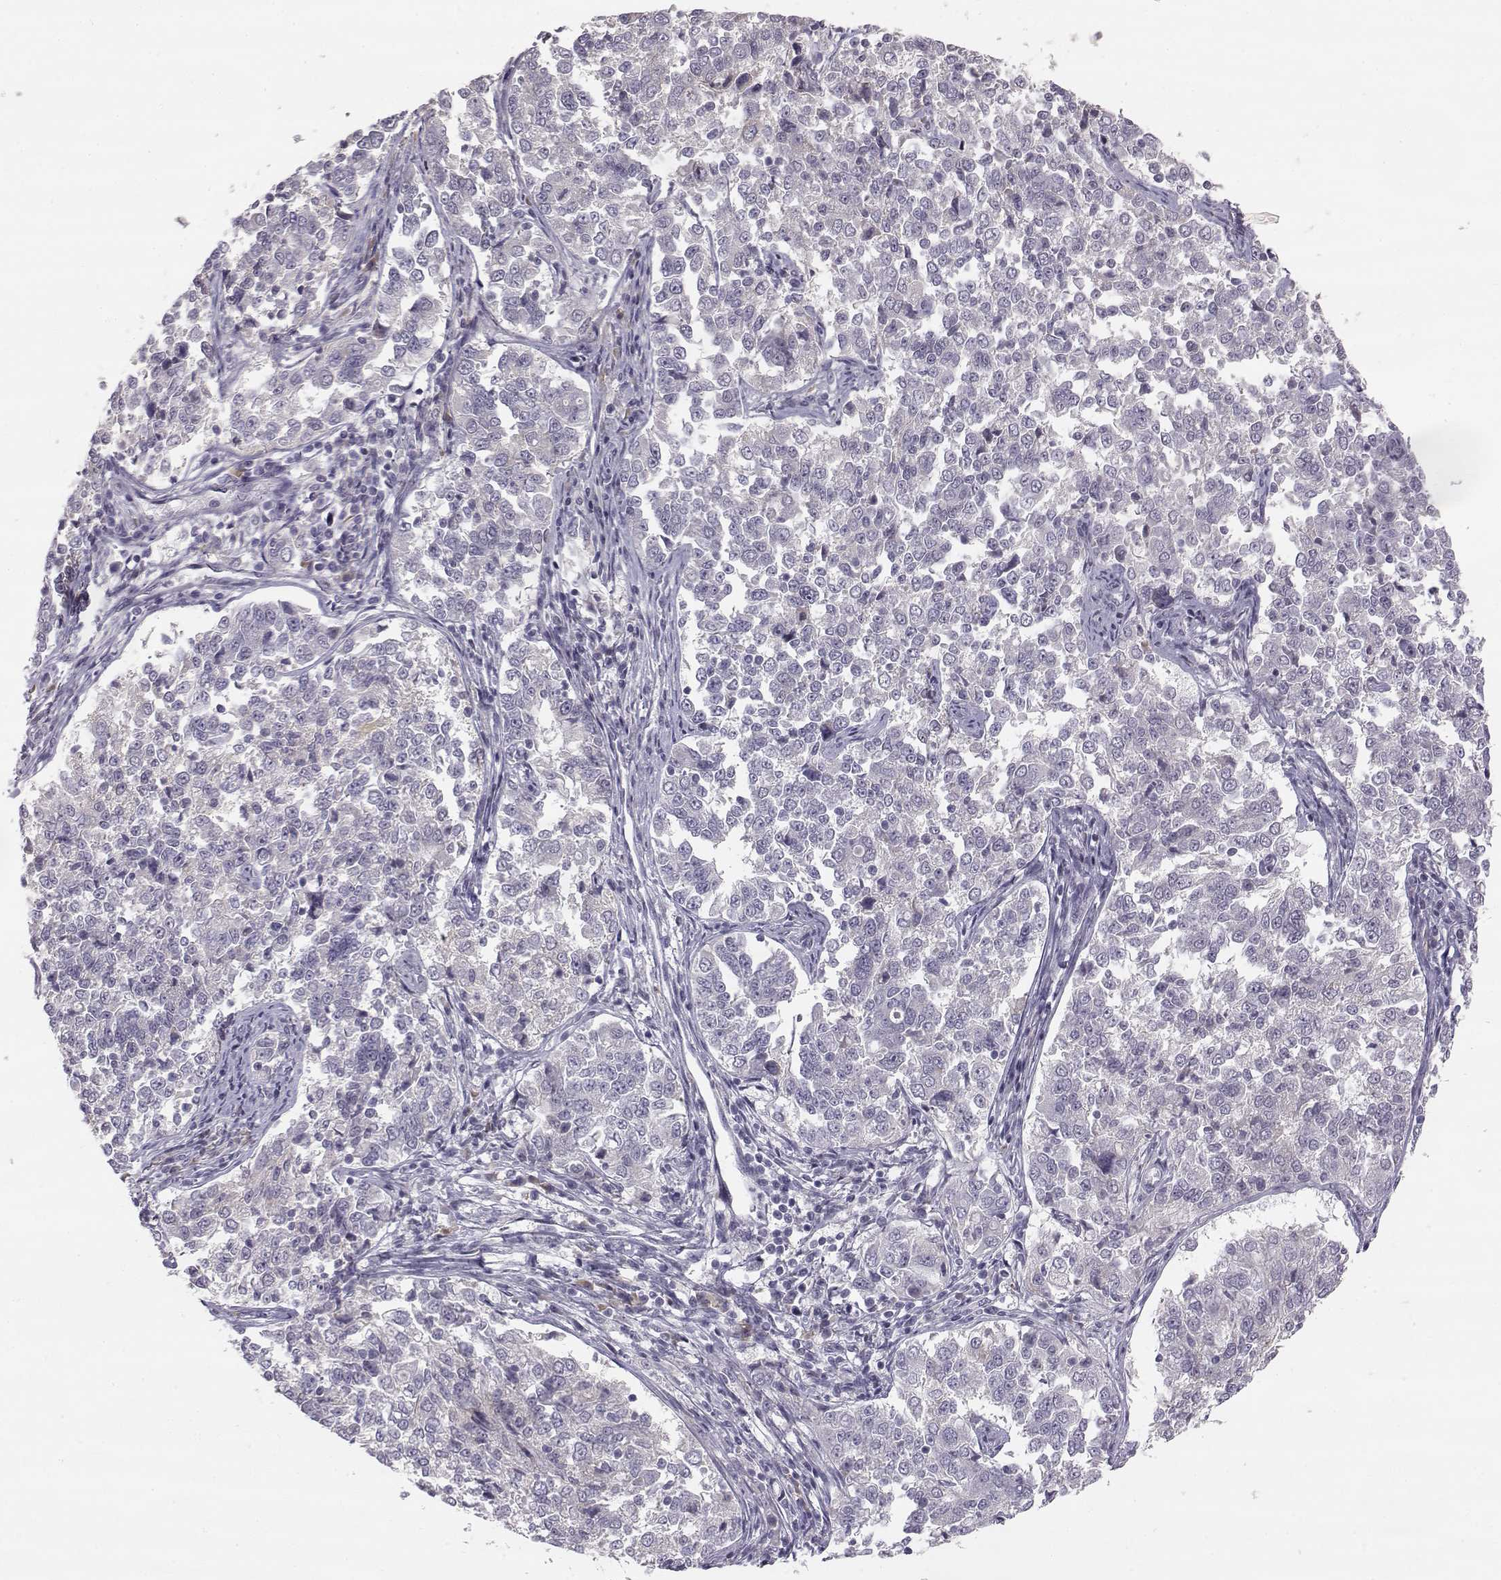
{"staining": {"intensity": "negative", "quantity": "none", "location": "none"}, "tissue": "endometrial cancer", "cell_type": "Tumor cells", "image_type": "cancer", "snomed": [{"axis": "morphology", "description": "Adenocarcinoma, NOS"}, {"axis": "topography", "description": "Endometrium"}], "caption": "Protein analysis of adenocarcinoma (endometrial) reveals no significant staining in tumor cells.", "gene": "ACSL6", "patient": {"sex": "female", "age": 43}}